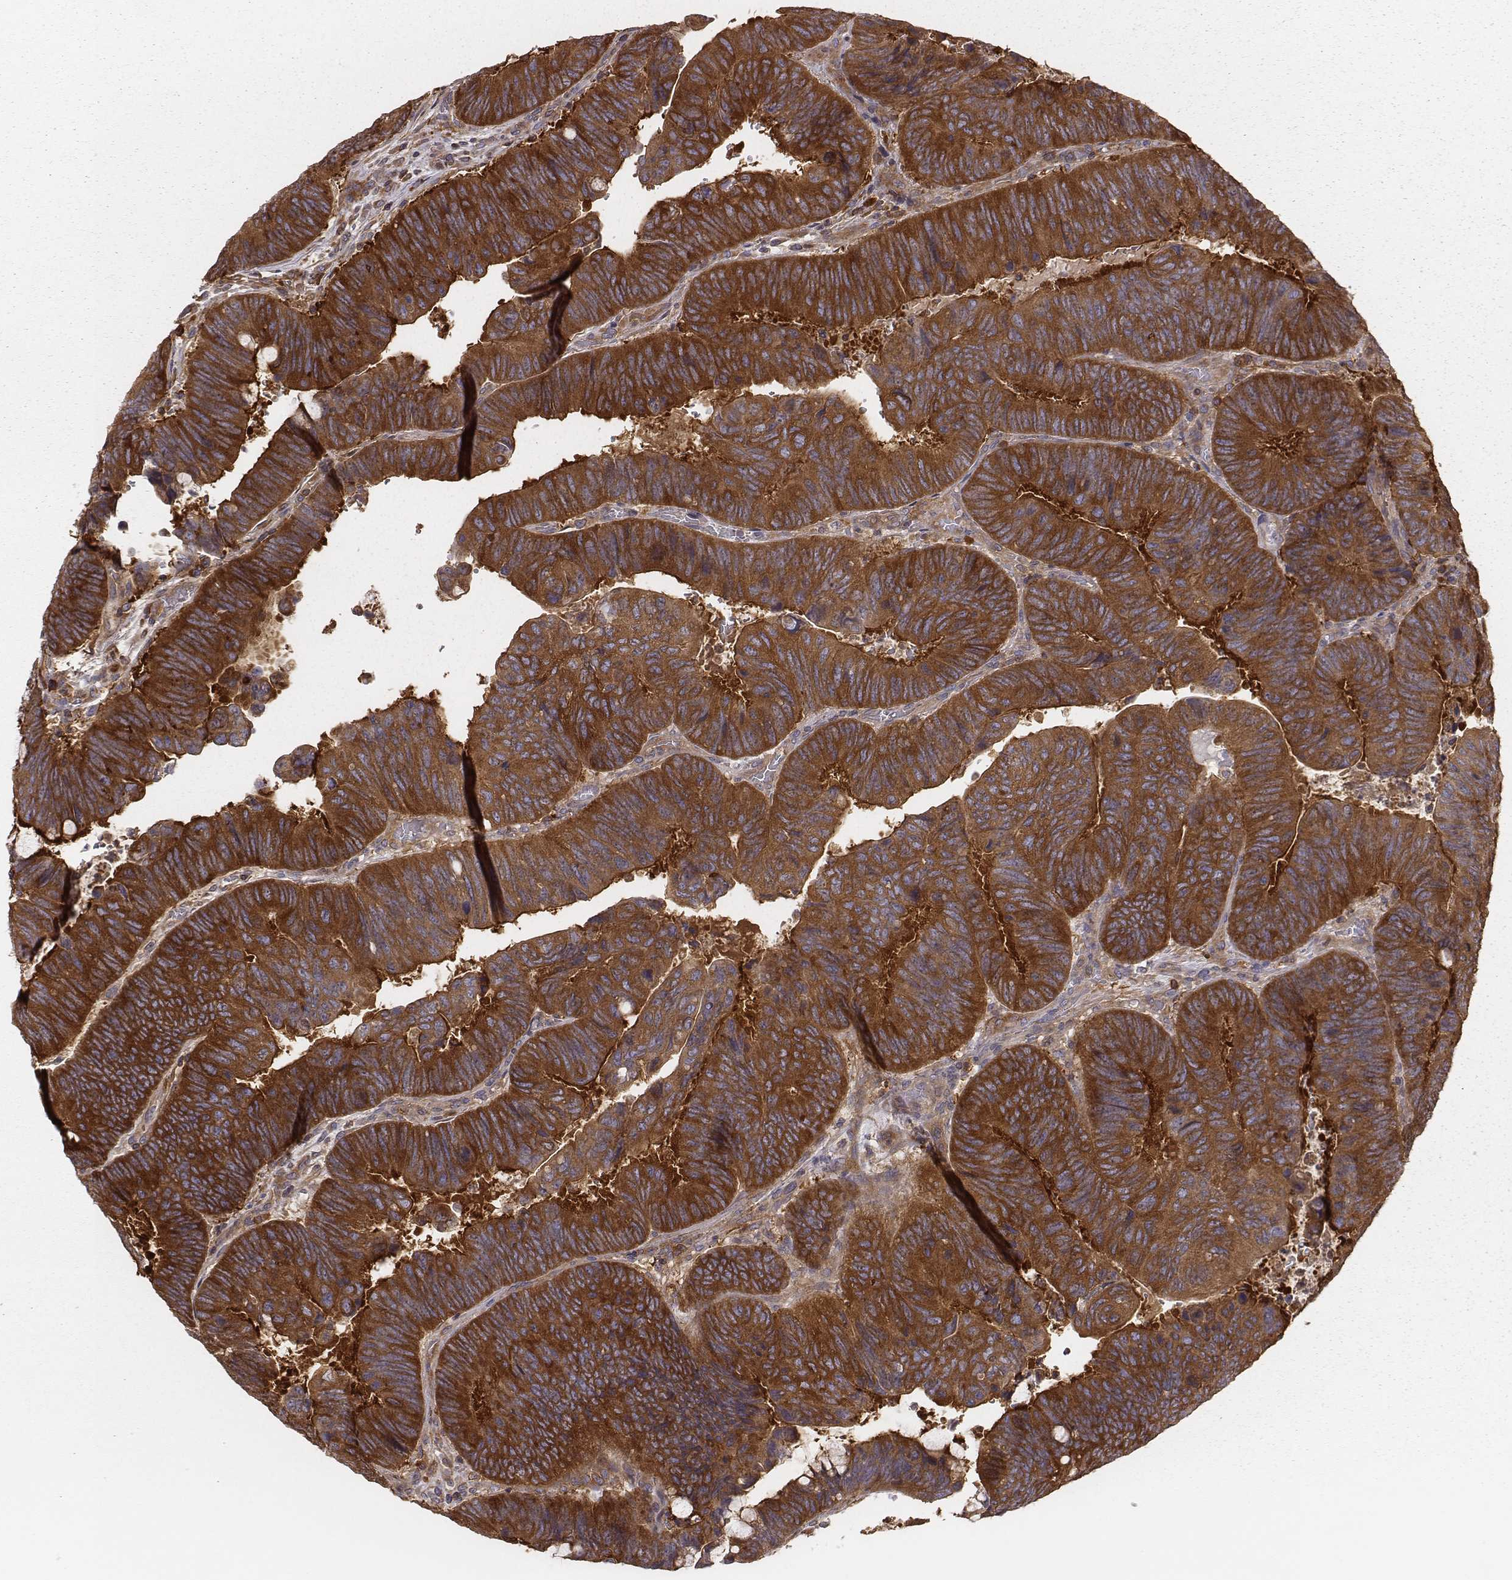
{"staining": {"intensity": "strong", "quantity": ">75%", "location": "cytoplasmic/membranous"}, "tissue": "colorectal cancer", "cell_type": "Tumor cells", "image_type": "cancer", "snomed": [{"axis": "morphology", "description": "Normal tissue, NOS"}, {"axis": "morphology", "description": "Adenocarcinoma, NOS"}, {"axis": "topography", "description": "Rectum"}], "caption": "A high-resolution image shows immunohistochemistry staining of colorectal adenocarcinoma, which displays strong cytoplasmic/membranous expression in approximately >75% of tumor cells. (DAB IHC with brightfield microscopy, high magnification).", "gene": "CAD", "patient": {"sex": "male", "age": 92}}